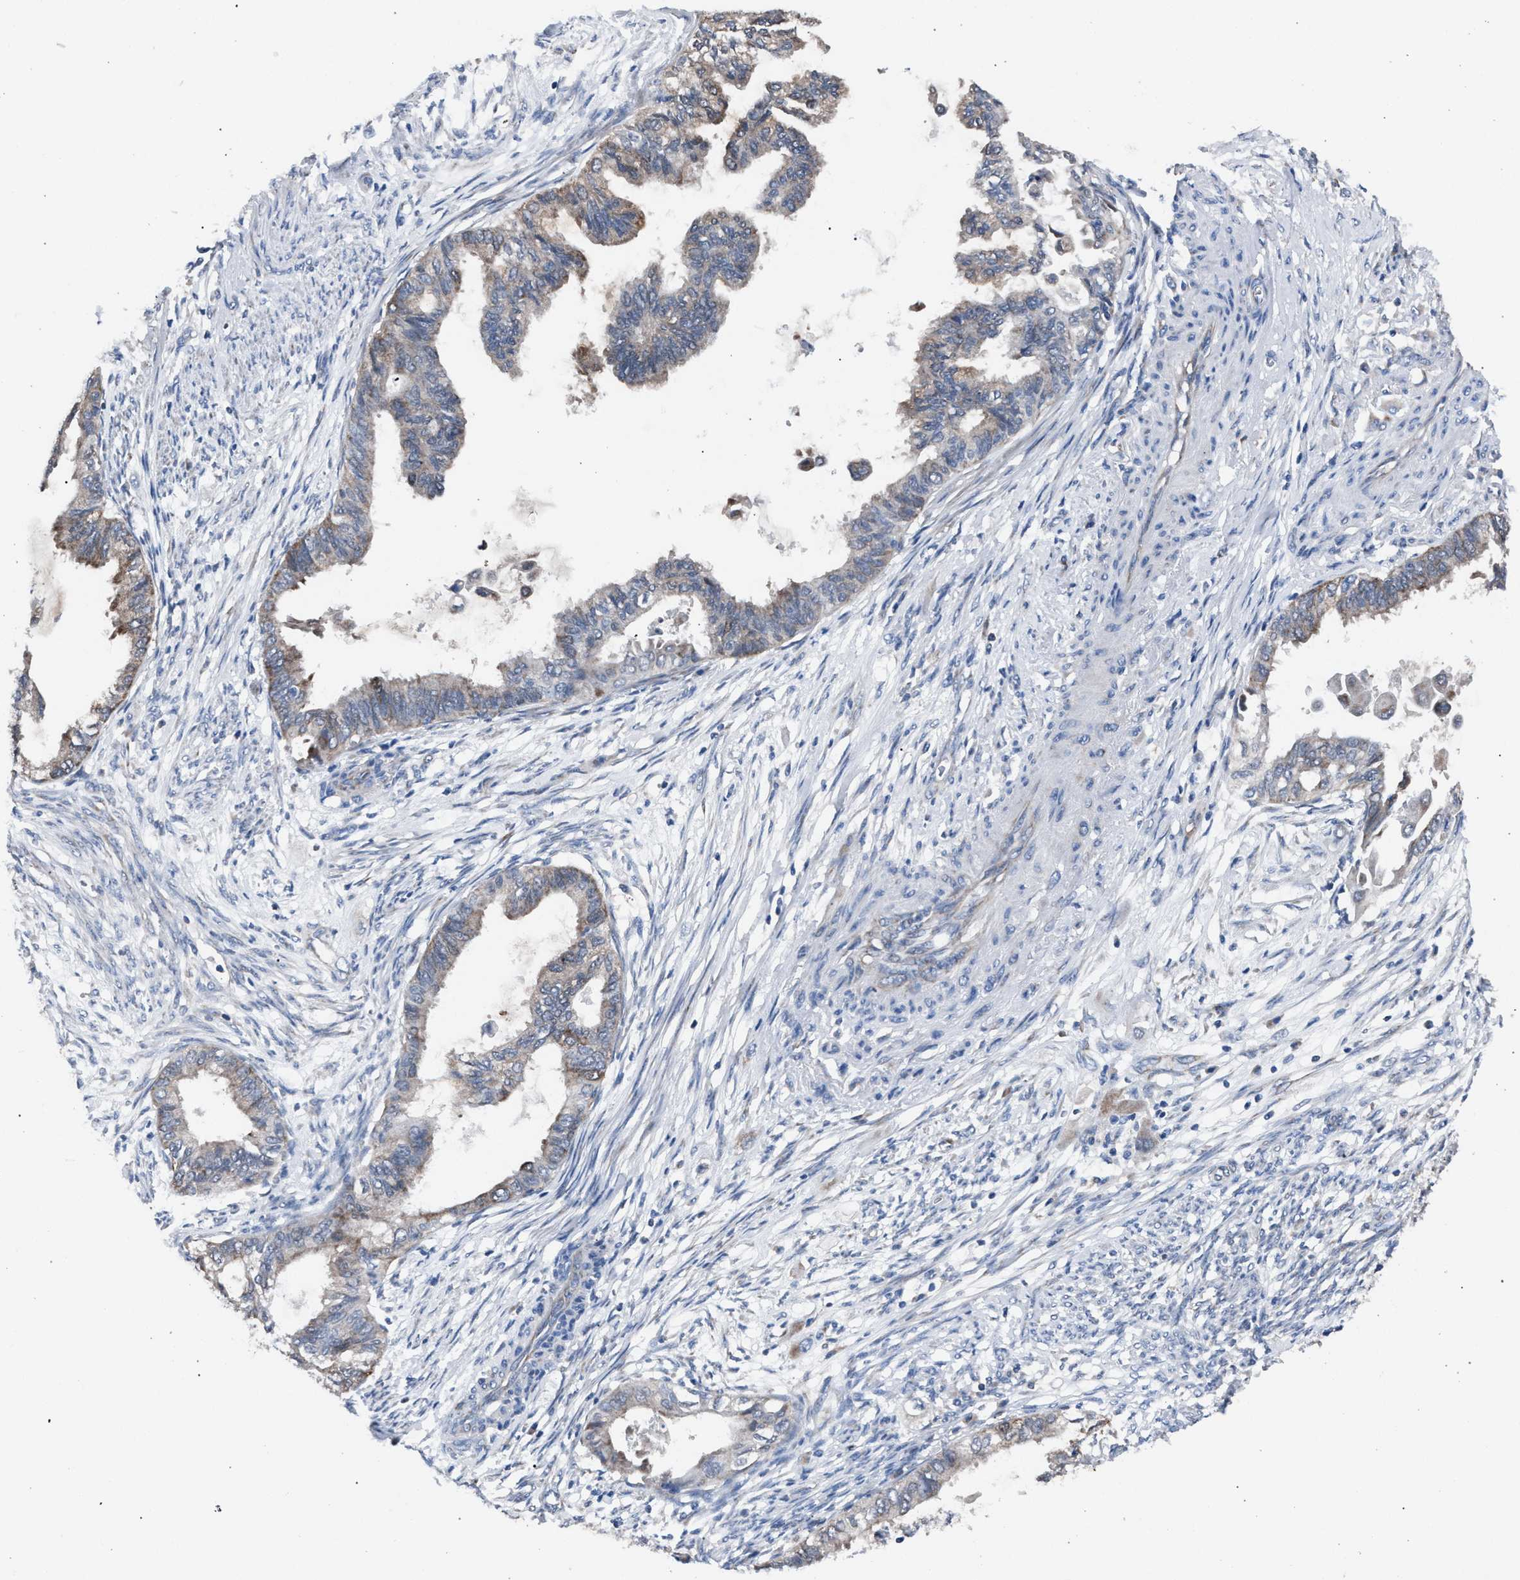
{"staining": {"intensity": "weak", "quantity": "25%-75%", "location": "cytoplasmic/membranous"}, "tissue": "cervical cancer", "cell_type": "Tumor cells", "image_type": "cancer", "snomed": [{"axis": "morphology", "description": "Normal tissue, NOS"}, {"axis": "morphology", "description": "Adenocarcinoma, NOS"}, {"axis": "topography", "description": "Cervix"}, {"axis": "topography", "description": "Endometrium"}], "caption": "Brown immunohistochemical staining in cervical cancer (adenocarcinoma) demonstrates weak cytoplasmic/membranous positivity in about 25%-75% of tumor cells.", "gene": "CRYZ", "patient": {"sex": "female", "age": 86}}